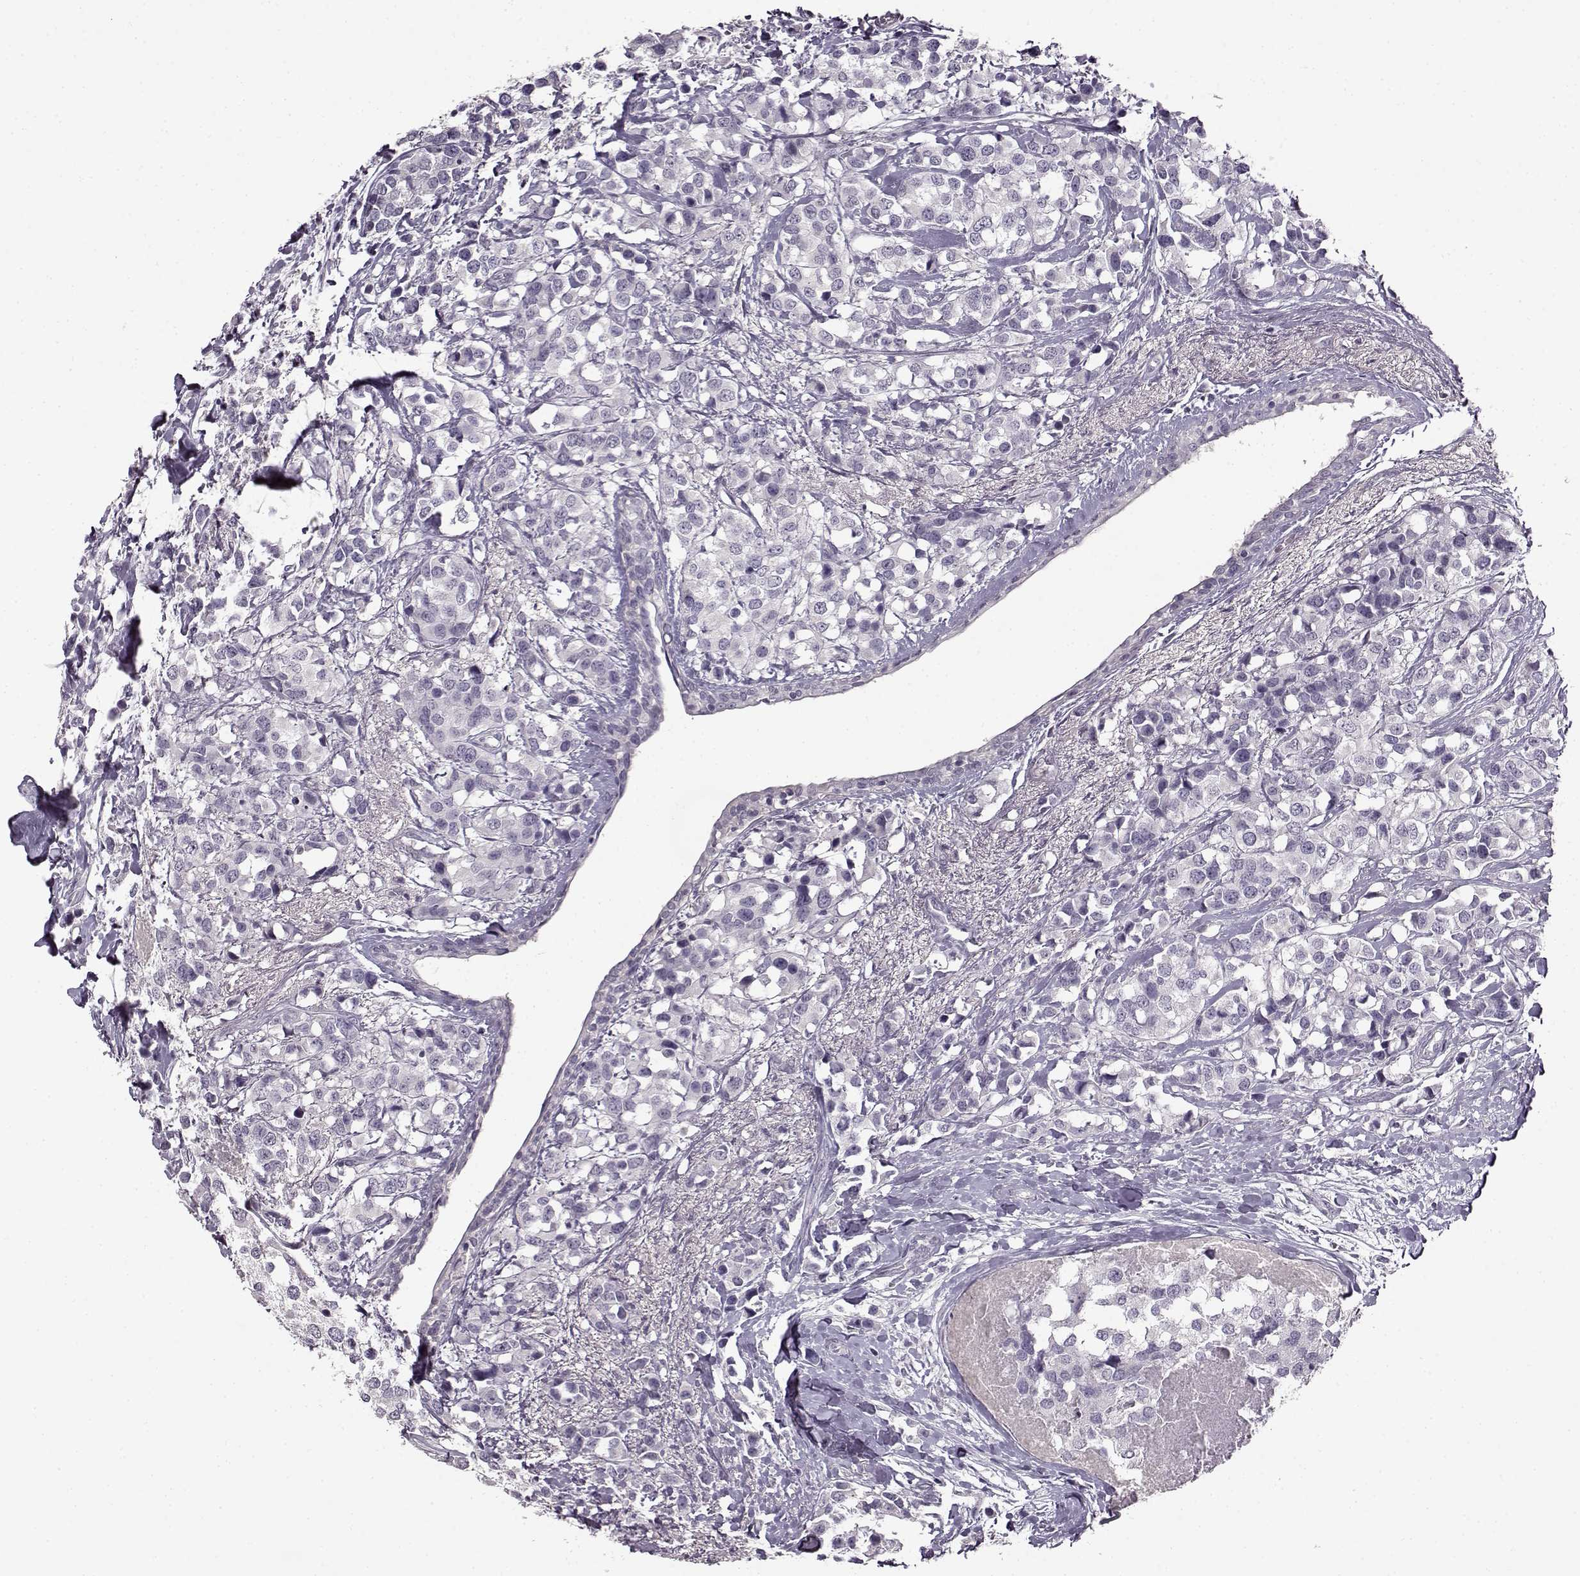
{"staining": {"intensity": "negative", "quantity": "none", "location": "none"}, "tissue": "breast cancer", "cell_type": "Tumor cells", "image_type": "cancer", "snomed": [{"axis": "morphology", "description": "Lobular carcinoma"}, {"axis": "topography", "description": "Breast"}], "caption": "The micrograph reveals no significant positivity in tumor cells of lobular carcinoma (breast). (DAB immunohistochemistry (IHC) with hematoxylin counter stain).", "gene": "FSHB", "patient": {"sex": "female", "age": 59}}